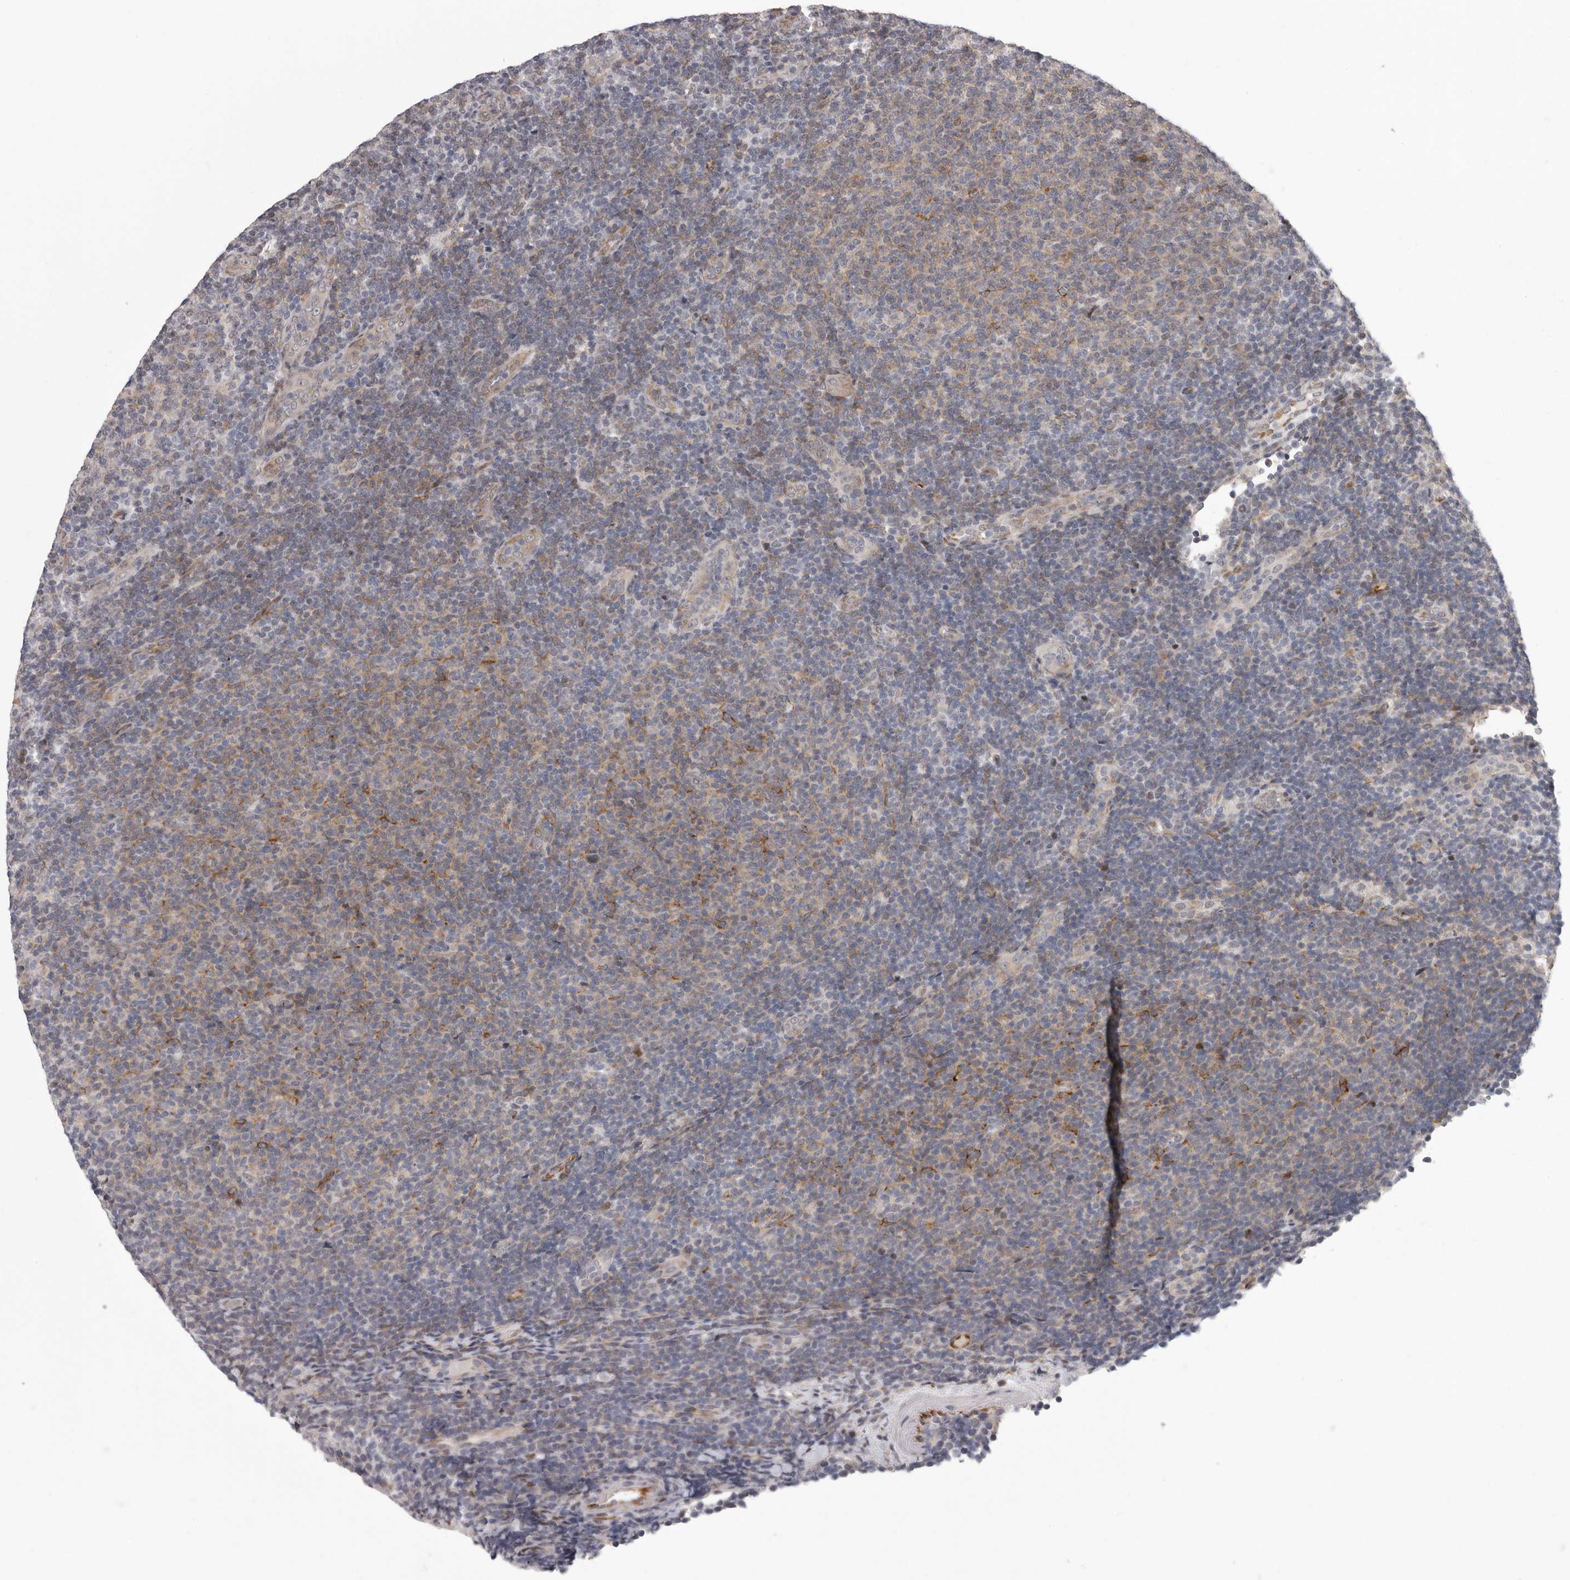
{"staining": {"intensity": "negative", "quantity": "none", "location": "none"}, "tissue": "lymphoma", "cell_type": "Tumor cells", "image_type": "cancer", "snomed": [{"axis": "morphology", "description": "Malignant lymphoma, non-Hodgkin's type, Low grade"}, {"axis": "topography", "description": "Lymph node"}], "caption": "A micrograph of malignant lymphoma, non-Hodgkin's type (low-grade) stained for a protein displays no brown staining in tumor cells.", "gene": "RALGPS2", "patient": {"sex": "male", "age": 66}}